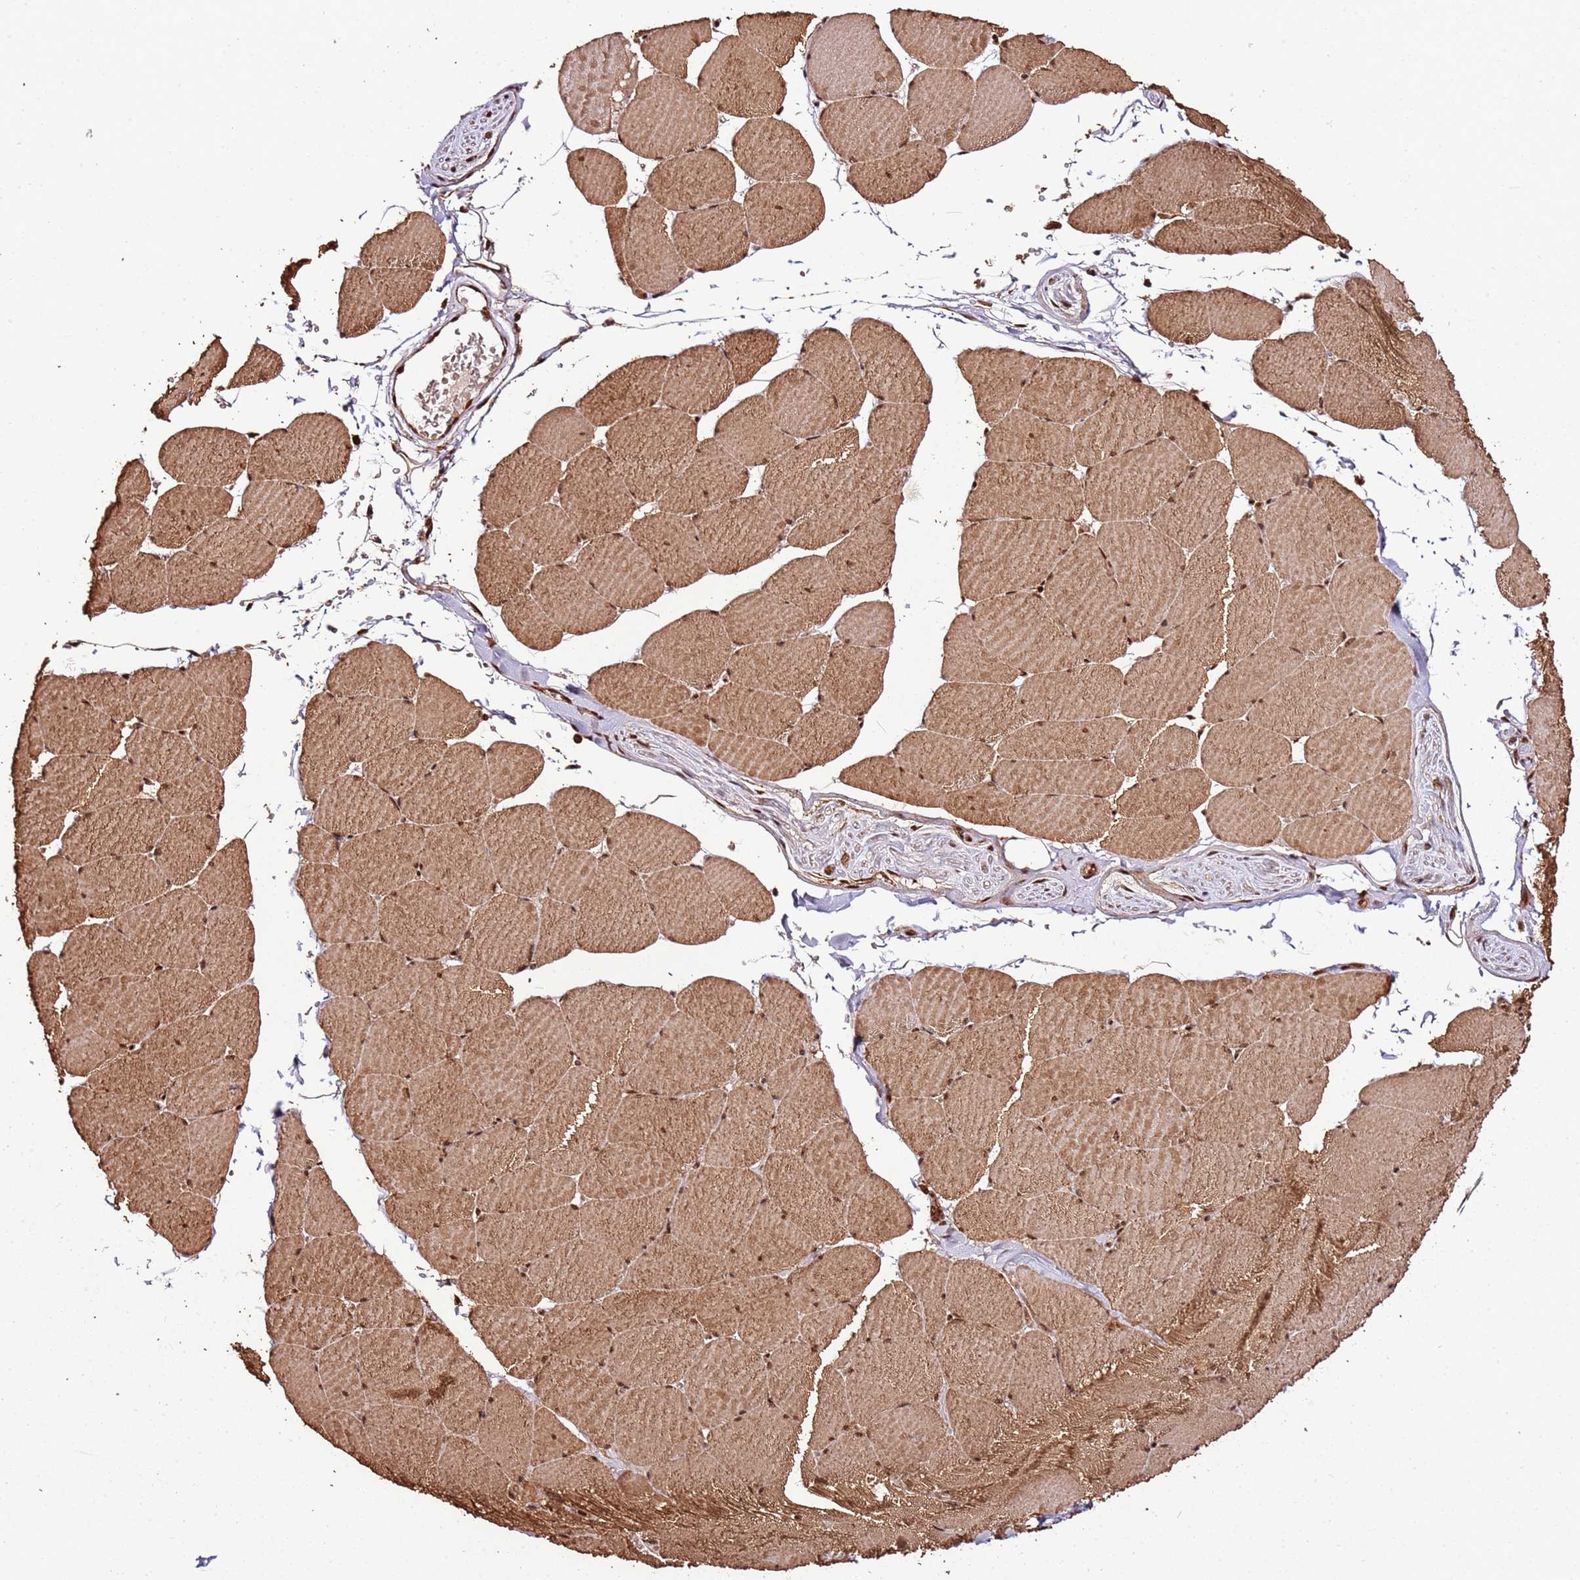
{"staining": {"intensity": "strong", "quantity": ">75%", "location": "cytoplasmic/membranous,nuclear"}, "tissue": "skeletal muscle", "cell_type": "Myocytes", "image_type": "normal", "snomed": [{"axis": "morphology", "description": "Normal tissue, NOS"}, {"axis": "topography", "description": "Skeletal muscle"}, {"axis": "topography", "description": "Head-Neck"}], "caption": "An image of human skeletal muscle stained for a protein shows strong cytoplasmic/membranous,nuclear brown staining in myocytes. The staining was performed using DAB, with brown indicating positive protein expression. Nuclei are stained blue with hematoxylin.", "gene": "XRN2", "patient": {"sex": "male", "age": 66}}